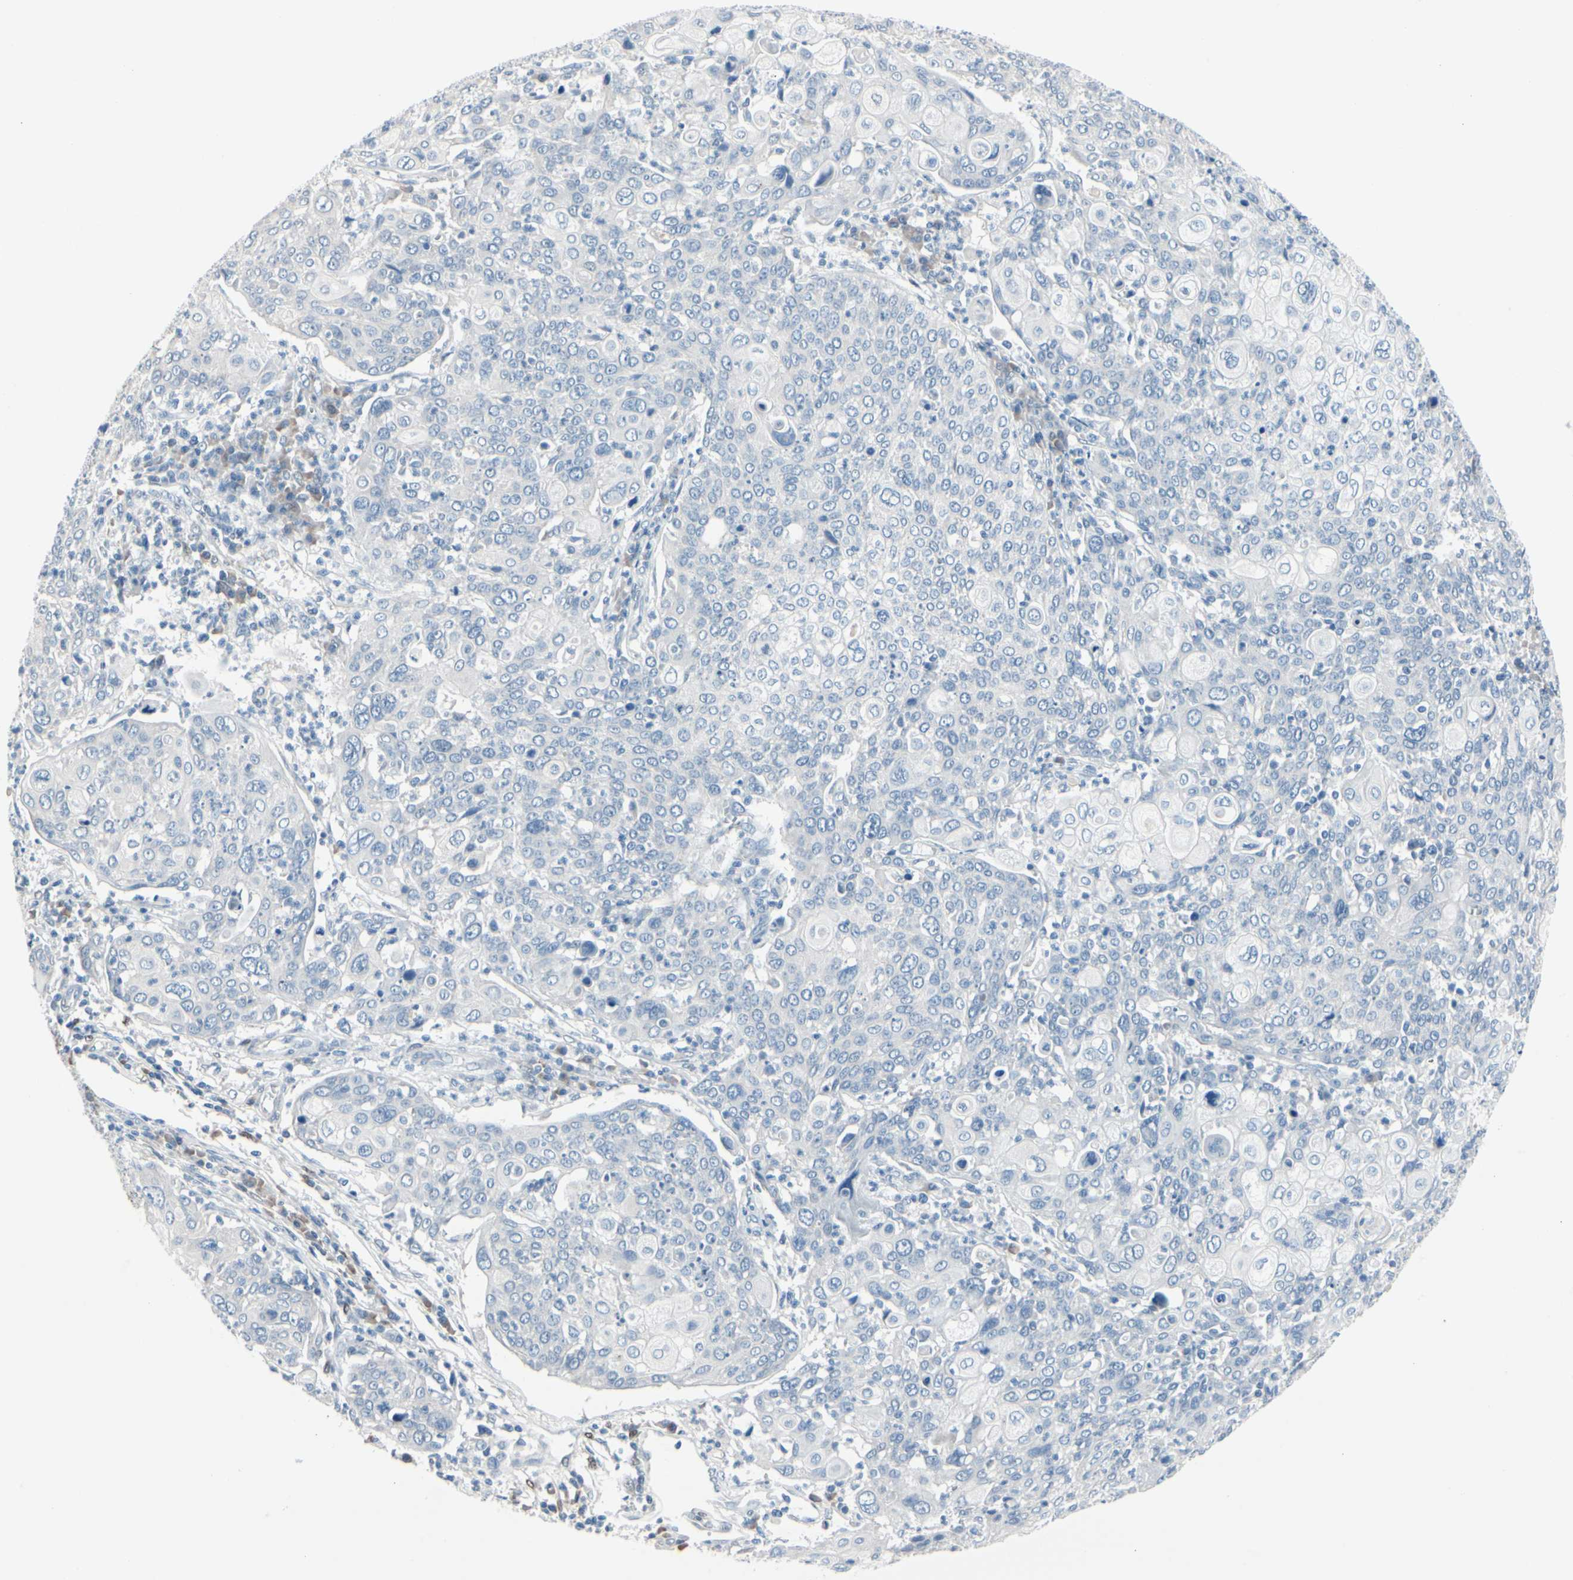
{"staining": {"intensity": "negative", "quantity": "none", "location": "none"}, "tissue": "cervical cancer", "cell_type": "Tumor cells", "image_type": "cancer", "snomed": [{"axis": "morphology", "description": "Squamous cell carcinoma, NOS"}, {"axis": "topography", "description": "Cervix"}], "caption": "High magnification brightfield microscopy of squamous cell carcinoma (cervical) stained with DAB (brown) and counterstained with hematoxylin (blue): tumor cells show no significant positivity.", "gene": "PGR", "patient": {"sex": "female", "age": 40}}